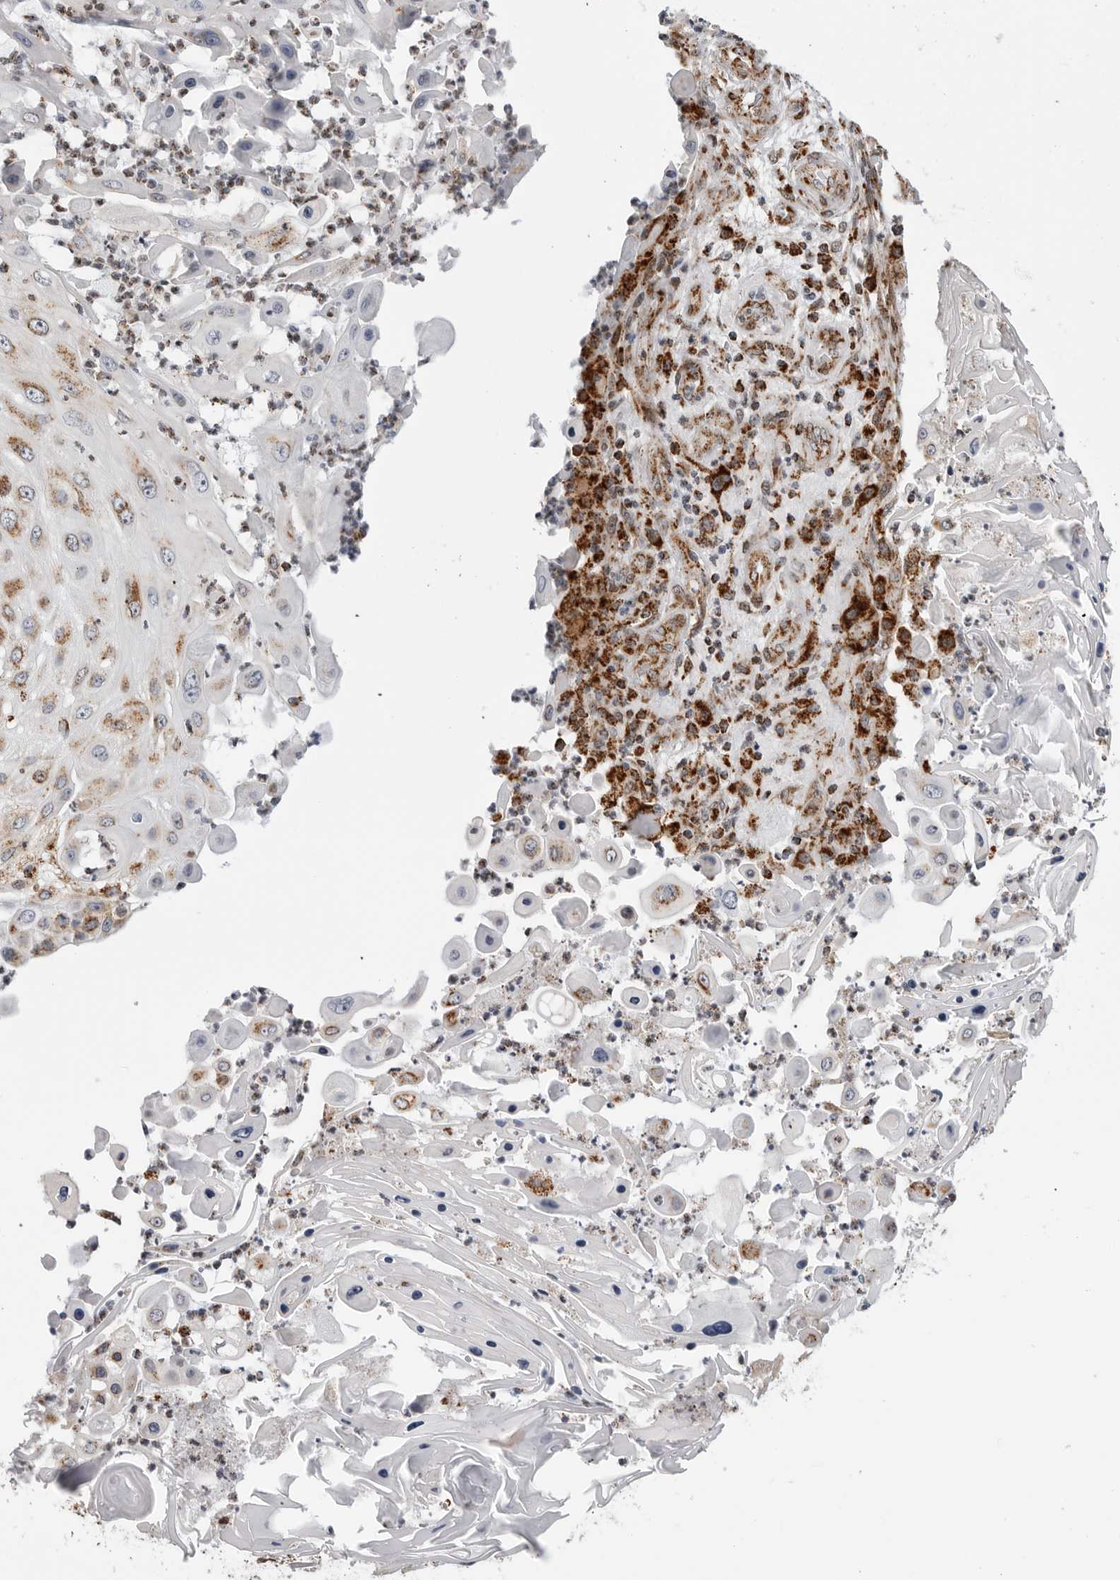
{"staining": {"intensity": "strong", "quantity": ">75%", "location": "cytoplasmic/membranous"}, "tissue": "skin cancer", "cell_type": "Tumor cells", "image_type": "cancer", "snomed": [{"axis": "morphology", "description": "Squamous cell carcinoma, NOS"}, {"axis": "topography", "description": "Skin"}], "caption": "Immunohistochemical staining of skin cancer (squamous cell carcinoma) exhibits strong cytoplasmic/membranous protein positivity in about >75% of tumor cells.", "gene": "COX5A", "patient": {"sex": "female", "age": 44}}